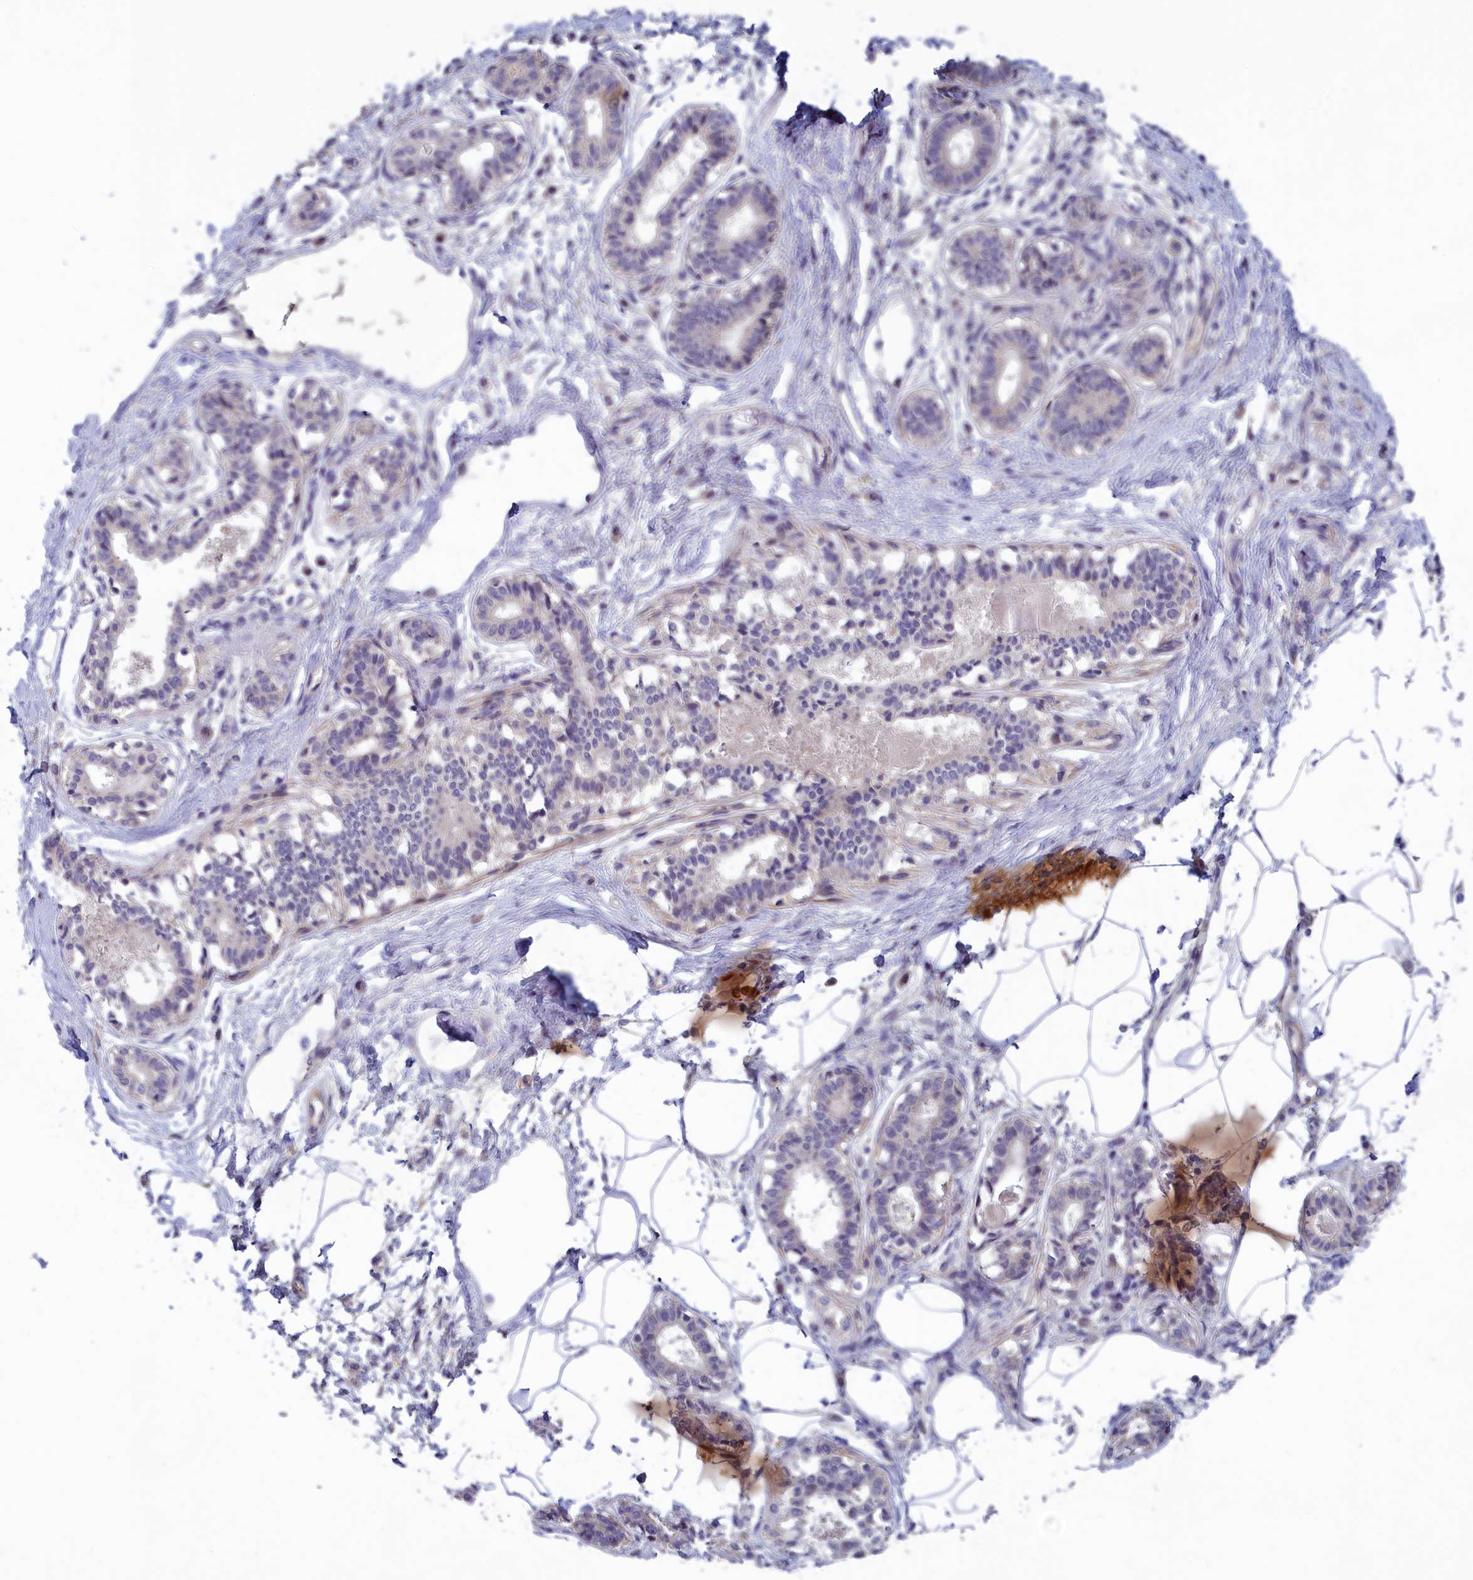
{"staining": {"intensity": "negative", "quantity": "none", "location": "none"}, "tissue": "breast", "cell_type": "Adipocytes", "image_type": "normal", "snomed": [{"axis": "morphology", "description": "Normal tissue, NOS"}, {"axis": "topography", "description": "Breast"}], "caption": "Protein analysis of normal breast reveals no significant staining in adipocytes.", "gene": "HECA", "patient": {"sex": "female", "age": 45}}